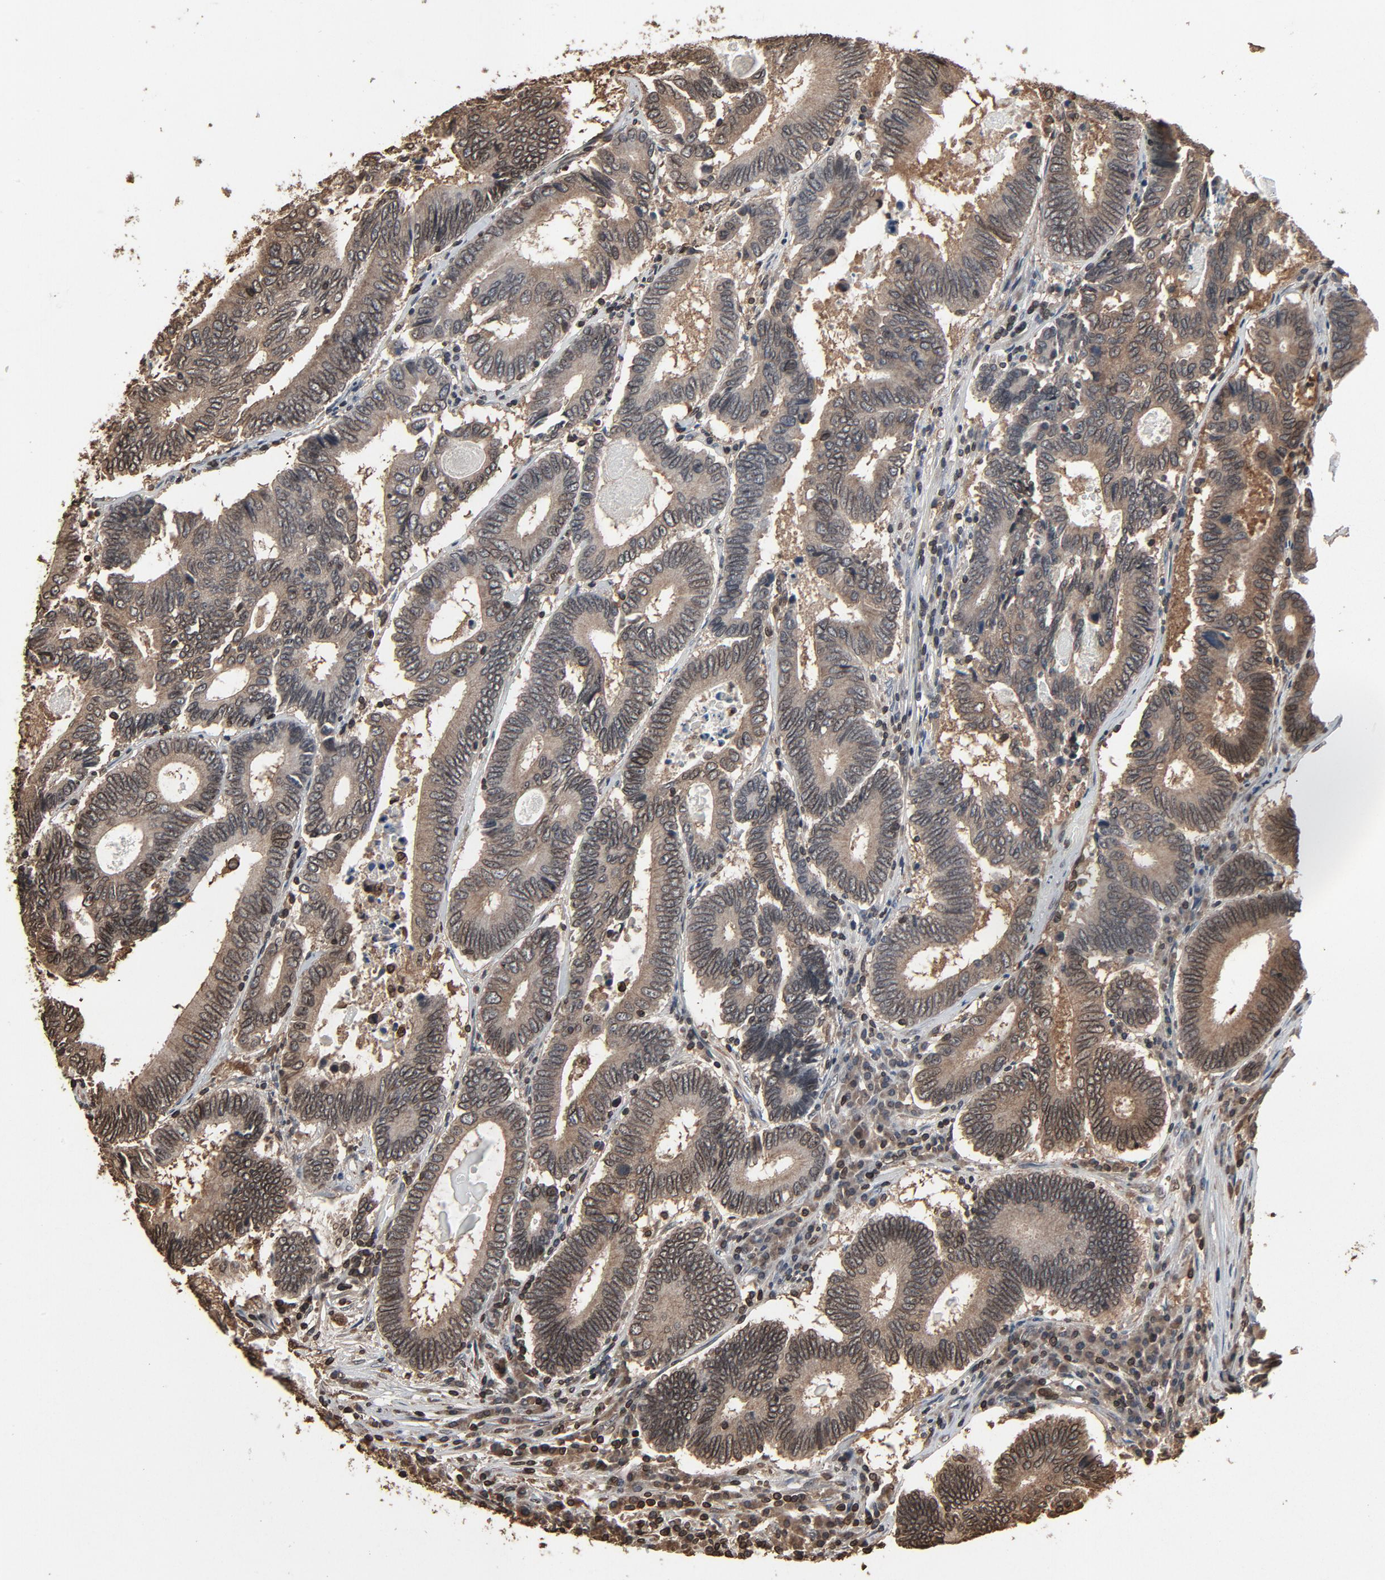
{"staining": {"intensity": "weak", "quantity": ">75%", "location": "cytoplasmic/membranous,nuclear"}, "tissue": "colorectal cancer", "cell_type": "Tumor cells", "image_type": "cancer", "snomed": [{"axis": "morphology", "description": "Adenocarcinoma, NOS"}, {"axis": "topography", "description": "Colon"}], "caption": "Tumor cells show low levels of weak cytoplasmic/membranous and nuclear expression in approximately >75% of cells in colorectal adenocarcinoma.", "gene": "UBE2D1", "patient": {"sex": "female", "age": 78}}